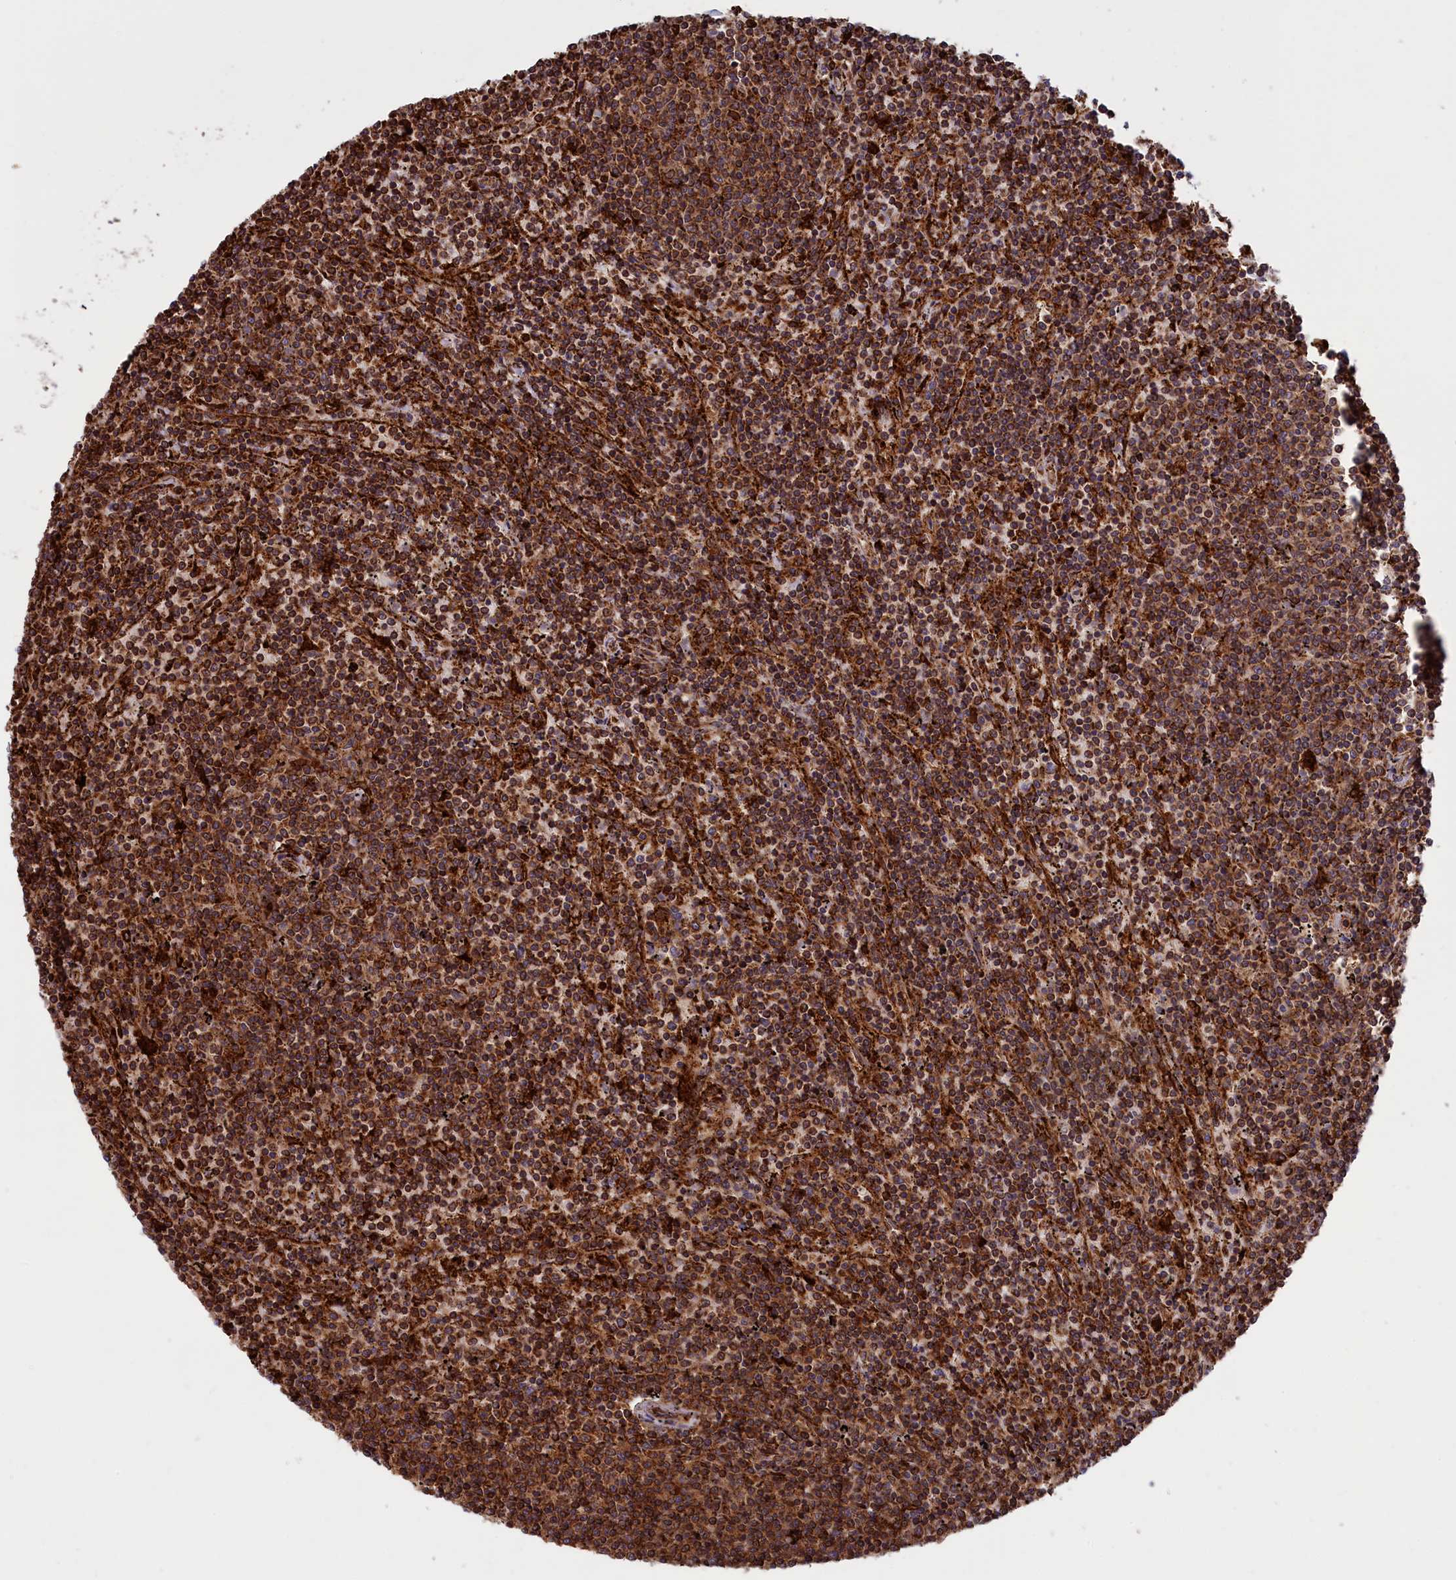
{"staining": {"intensity": "moderate", "quantity": ">75%", "location": "cytoplasmic/membranous"}, "tissue": "lymphoma", "cell_type": "Tumor cells", "image_type": "cancer", "snomed": [{"axis": "morphology", "description": "Malignant lymphoma, non-Hodgkin's type, Low grade"}, {"axis": "topography", "description": "Spleen"}], "caption": "Low-grade malignant lymphoma, non-Hodgkin's type stained with DAB (3,3'-diaminobenzidine) immunohistochemistry displays medium levels of moderate cytoplasmic/membranous positivity in approximately >75% of tumor cells. The protein is shown in brown color, while the nuclei are stained blue.", "gene": "PLA2G4C", "patient": {"sex": "female", "age": 50}}